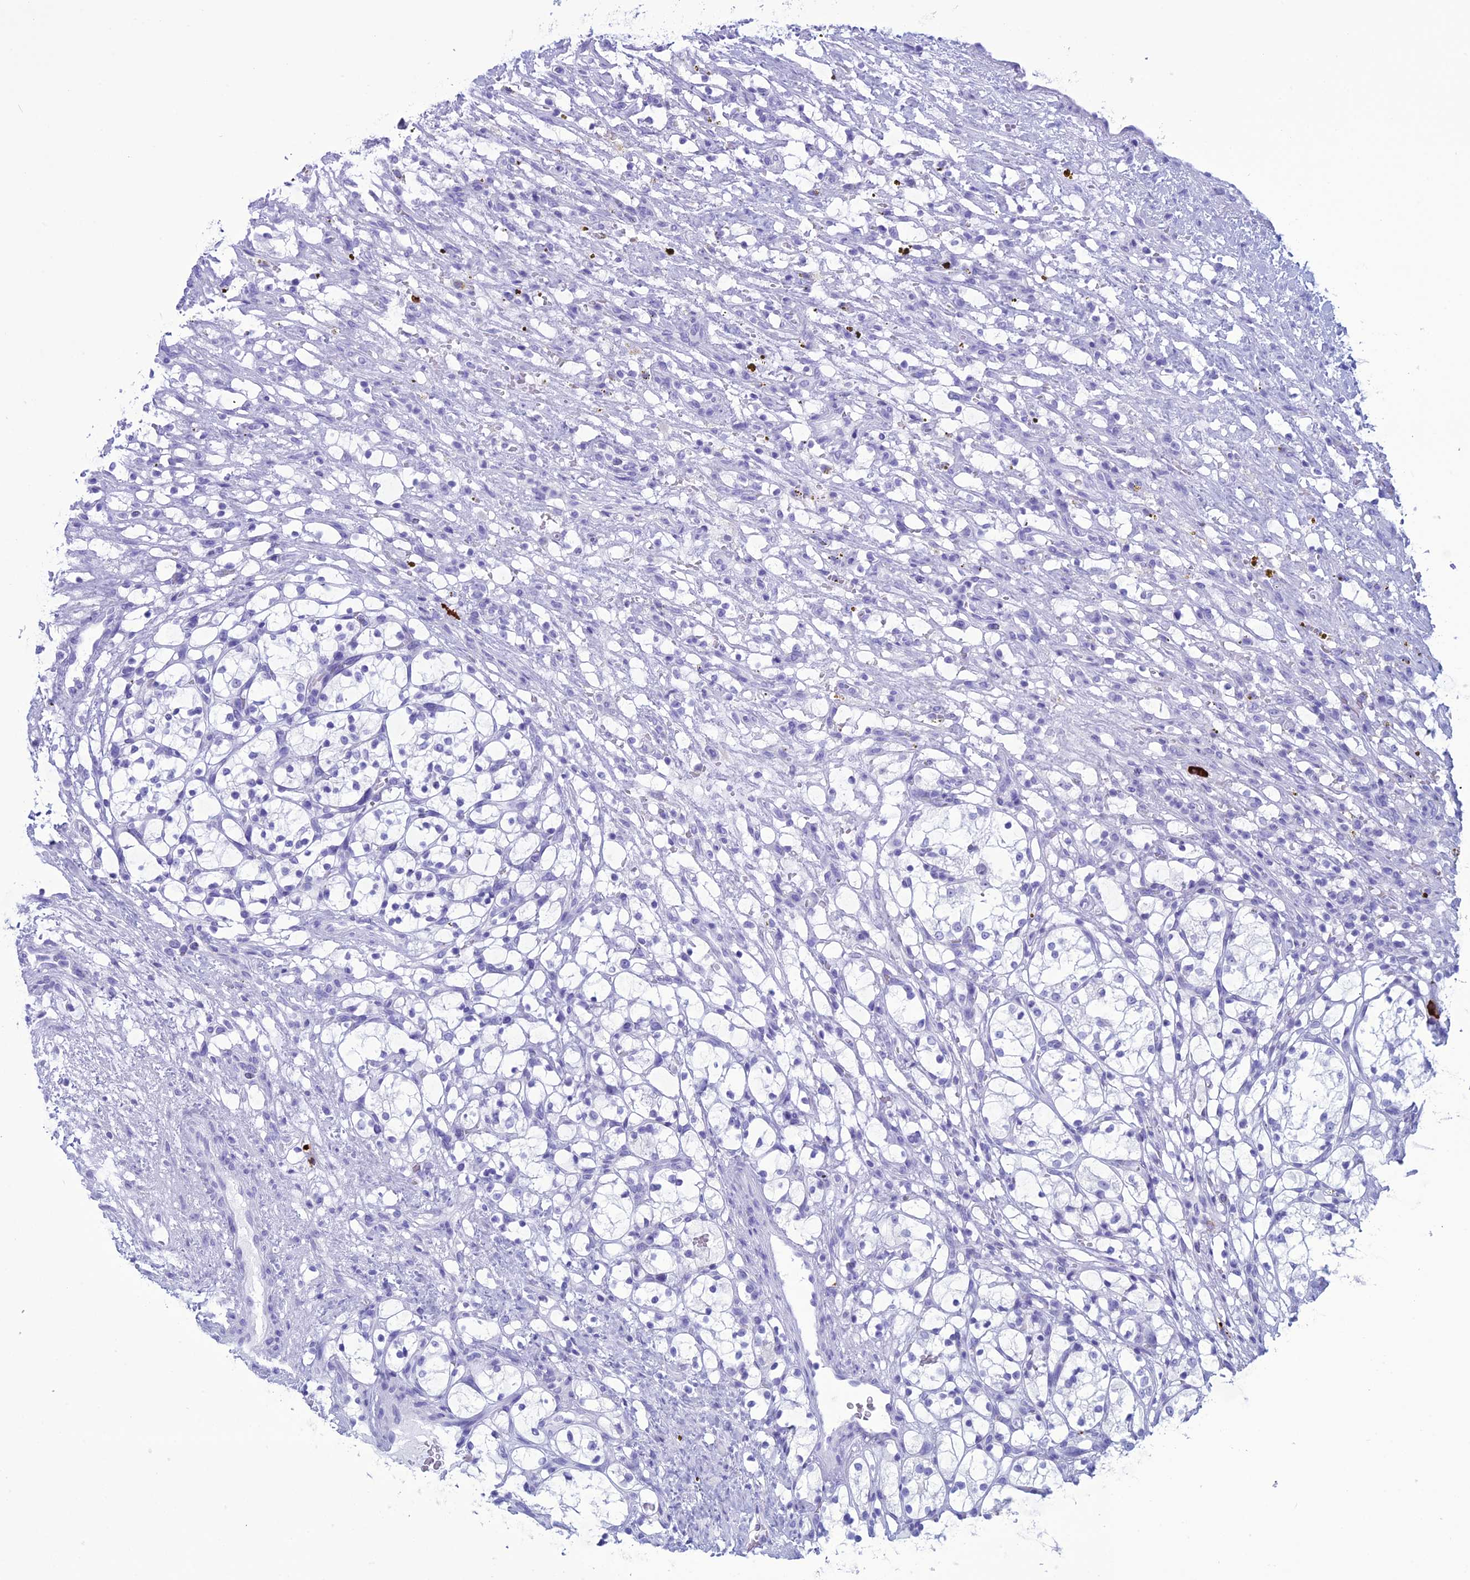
{"staining": {"intensity": "negative", "quantity": "none", "location": "none"}, "tissue": "renal cancer", "cell_type": "Tumor cells", "image_type": "cancer", "snomed": [{"axis": "morphology", "description": "Adenocarcinoma, NOS"}, {"axis": "topography", "description": "Kidney"}], "caption": "A micrograph of human renal cancer is negative for staining in tumor cells.", "gene": "MZB1", "patient": {"sex": "female", "age": 69}}